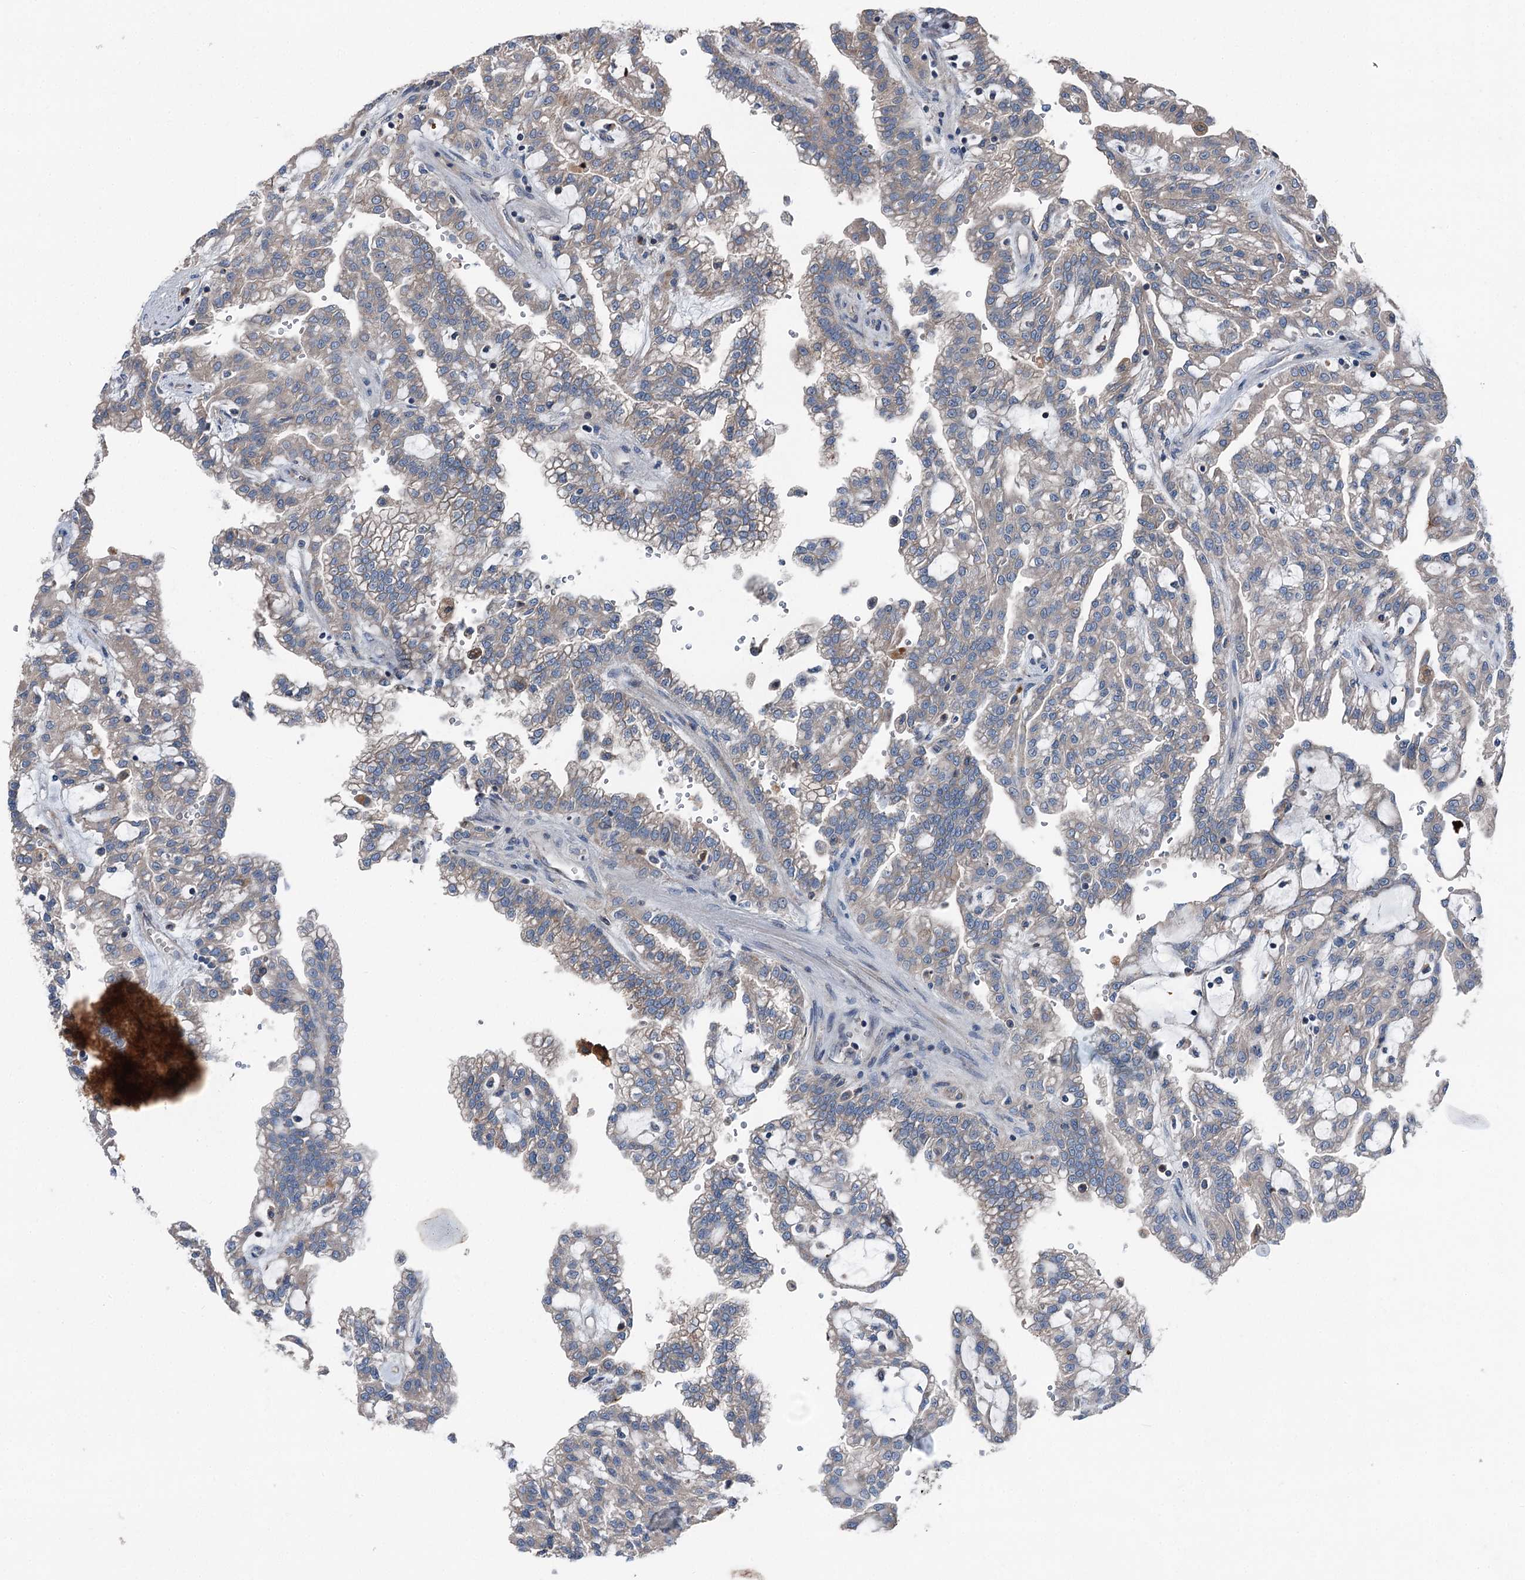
{"staining": {"intensity": "weak", "quantity": "<25%", "location": "cytoplasmic/membranous"}, "tissue": "renal cancer", "cell_type": "Tumor cells", "image_type": "cancer", "snomed": [{"axis": "morphology", "description": "Adenocarcinoma, NOS"}, {"axis": "topography", "description": "Kidney"}], "caption": "There is no significant positivity in tumor cells of renal cancer.", "gene": "RUFY1", "patient": {"sex": "male", "age": 63}}